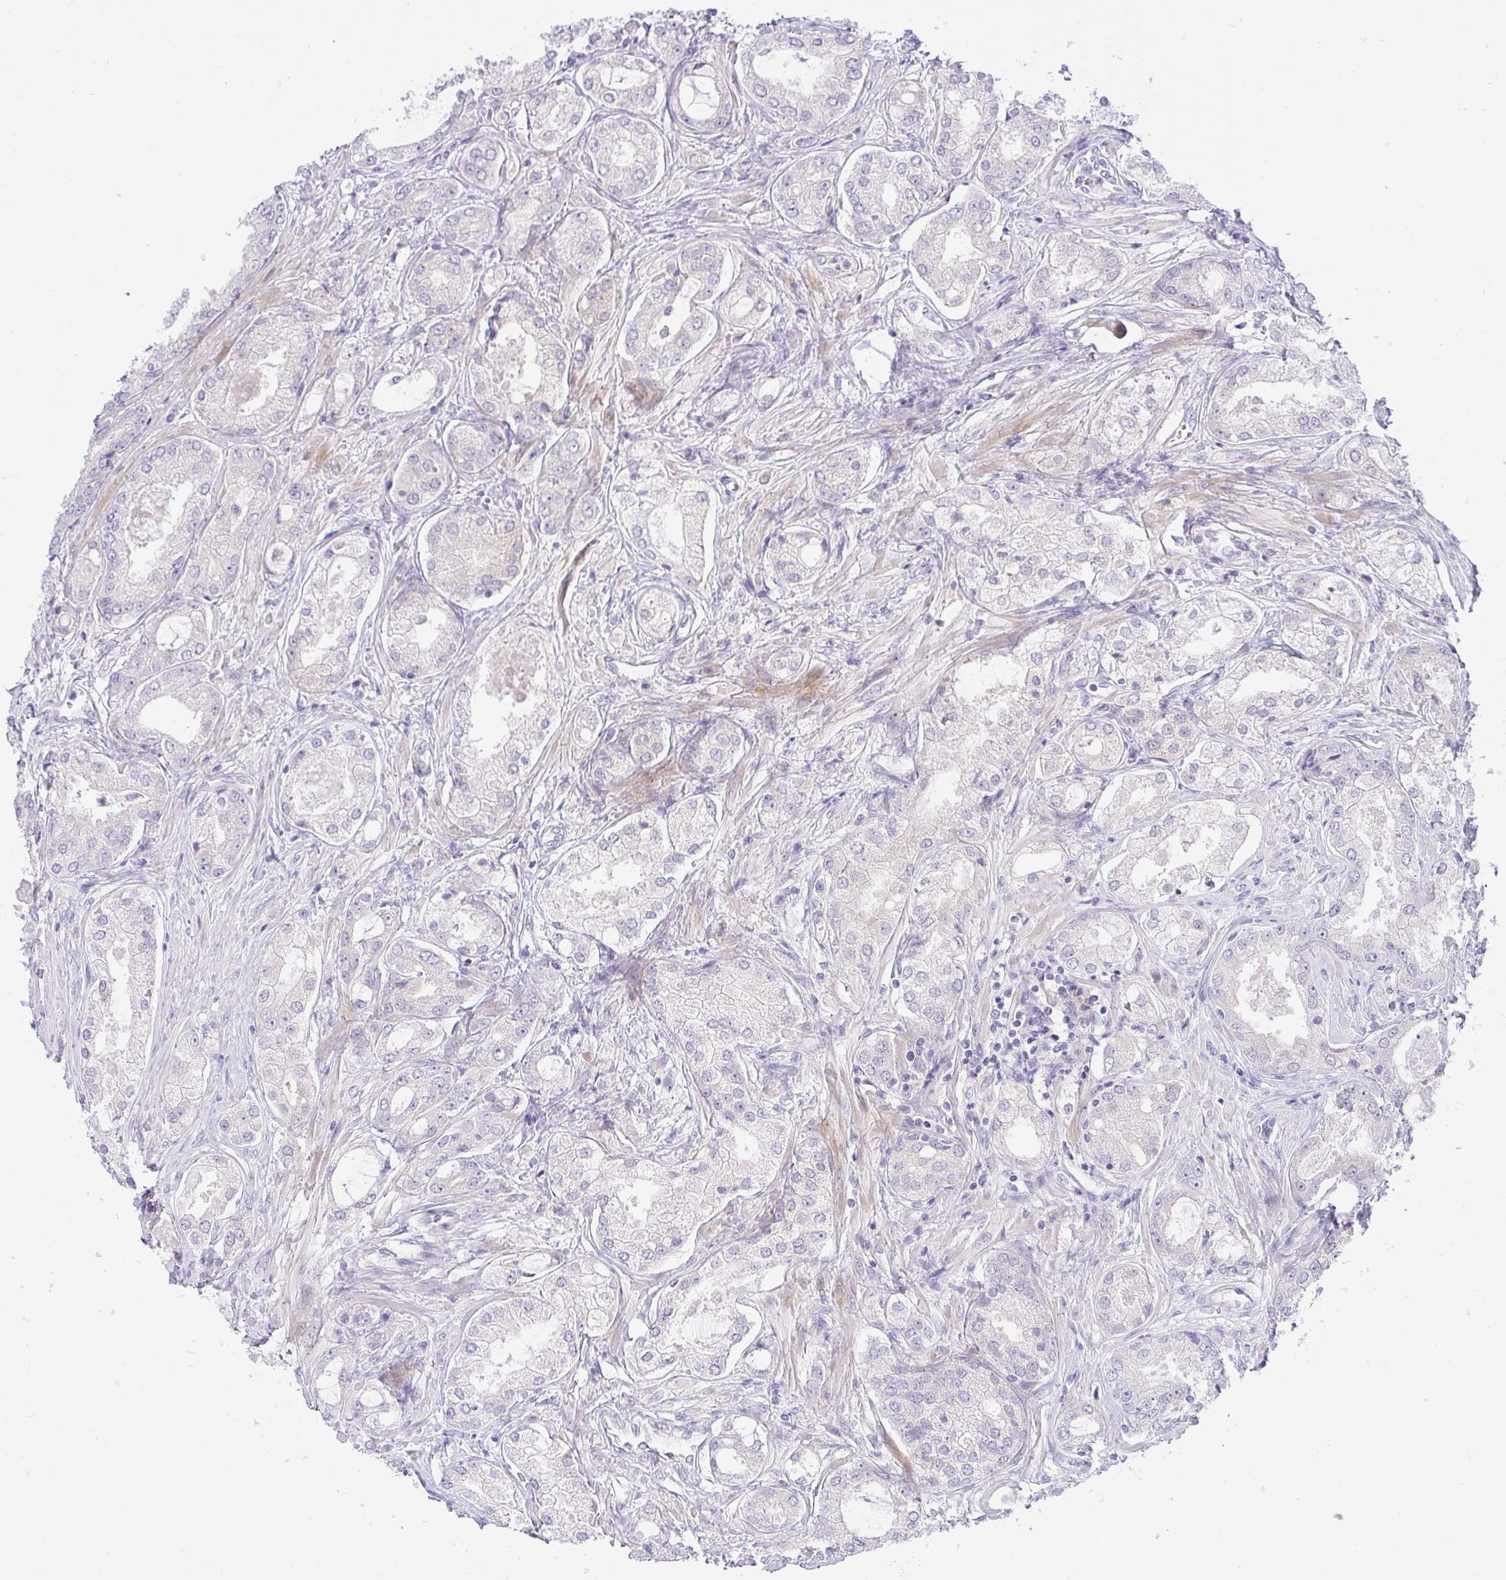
{"staining": {"intensity": "negative", "quantity": "none", "location": "none"}, "tissue": "prostate cancer", "cell_type": "Tumor cells", "image_type": "cancer", "snomed": [{"axis": "morphology", "description": "Adenocarcinoma, Low grade"}, {"axis": "topography", "description": "Prostate"}], "caption": "This image is of adenocarcinoma (low-grade) (prostate) stained with IHC to label a protein in brown with the nuclei are counter-stained blue. There is no expression in tumor cells.", "gene": "ZNF101", "patient": {"sex": "male", "age": 68}}